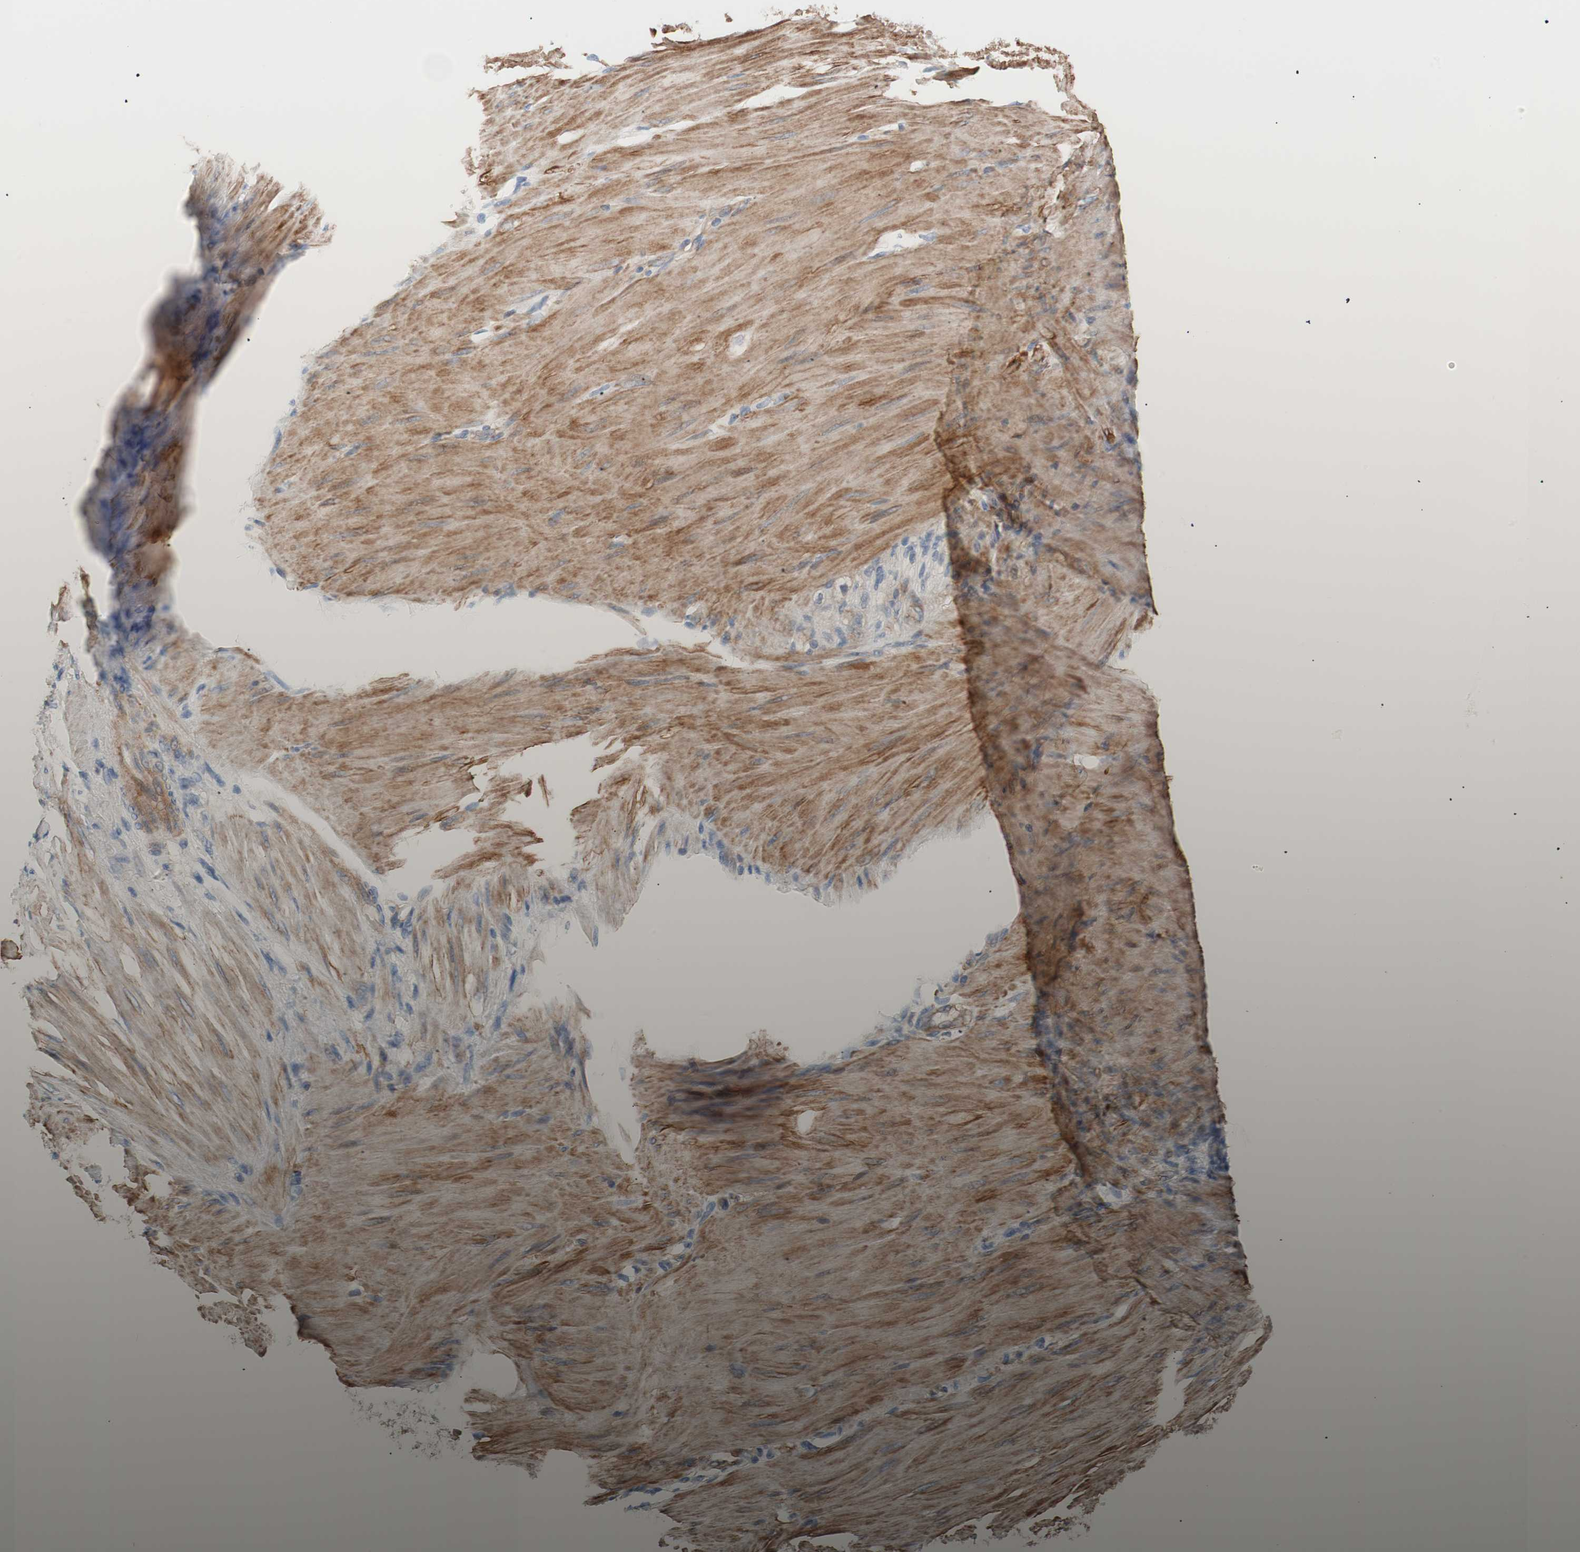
{"staining": {"intensity": "negative", "quantity": "none", "location": "none"}, "tissue": "stomach cancer", "cell_type": "Tumor cells", "image_type": "cancer", "snomed": [{"axis": "morphology", "description": "Adenocarcinoma, NOS"}, {"axis": "topography", "description": "Stomach"}], "caption": "Tumor cells are negative for brown protein staining in stomach cancer (adenocarcinoma).", "gene": "GPR160", "patient": {"sex": "male", "age": 82}}